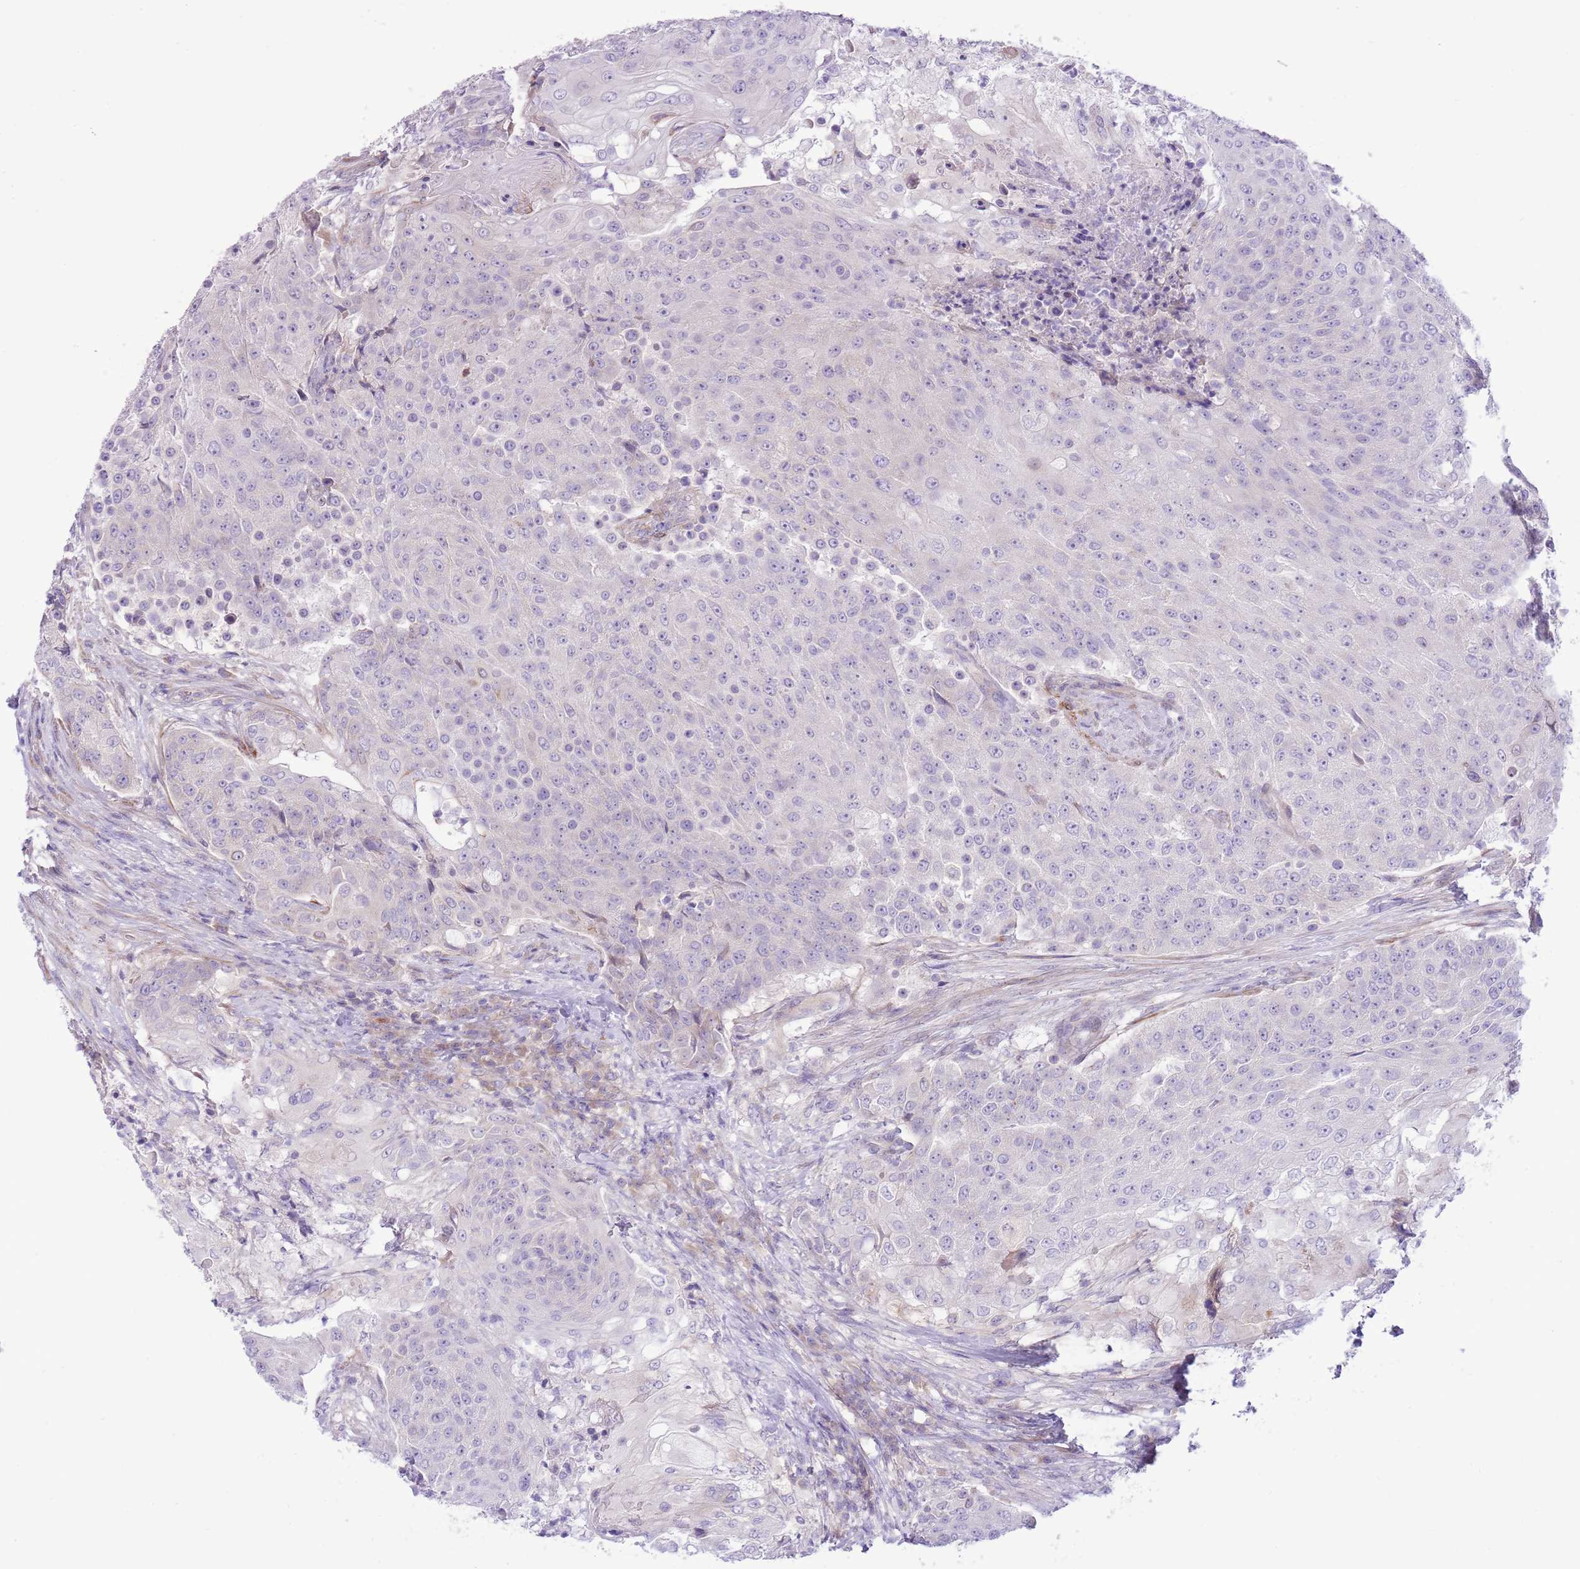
{"staining": {"intensity": "negative", "quantity": "none", "location": "none"}, "tissue": "urothelial cancer", "cell_type": "Tumor cells", "image_type": "cancer", "snomed": [{"axis": "morphology", "description": "Urothelial carcinoma, High grade"}, {"axis": "topography", "description": "Urinary bladder"}], "caption": "Micrograph shows no protein positivity in tumor cells of urothelial carcinoma (high-grade) tissue.", "gene": "ZC4H2", "patient": {"sex": "female", "age": 63}}